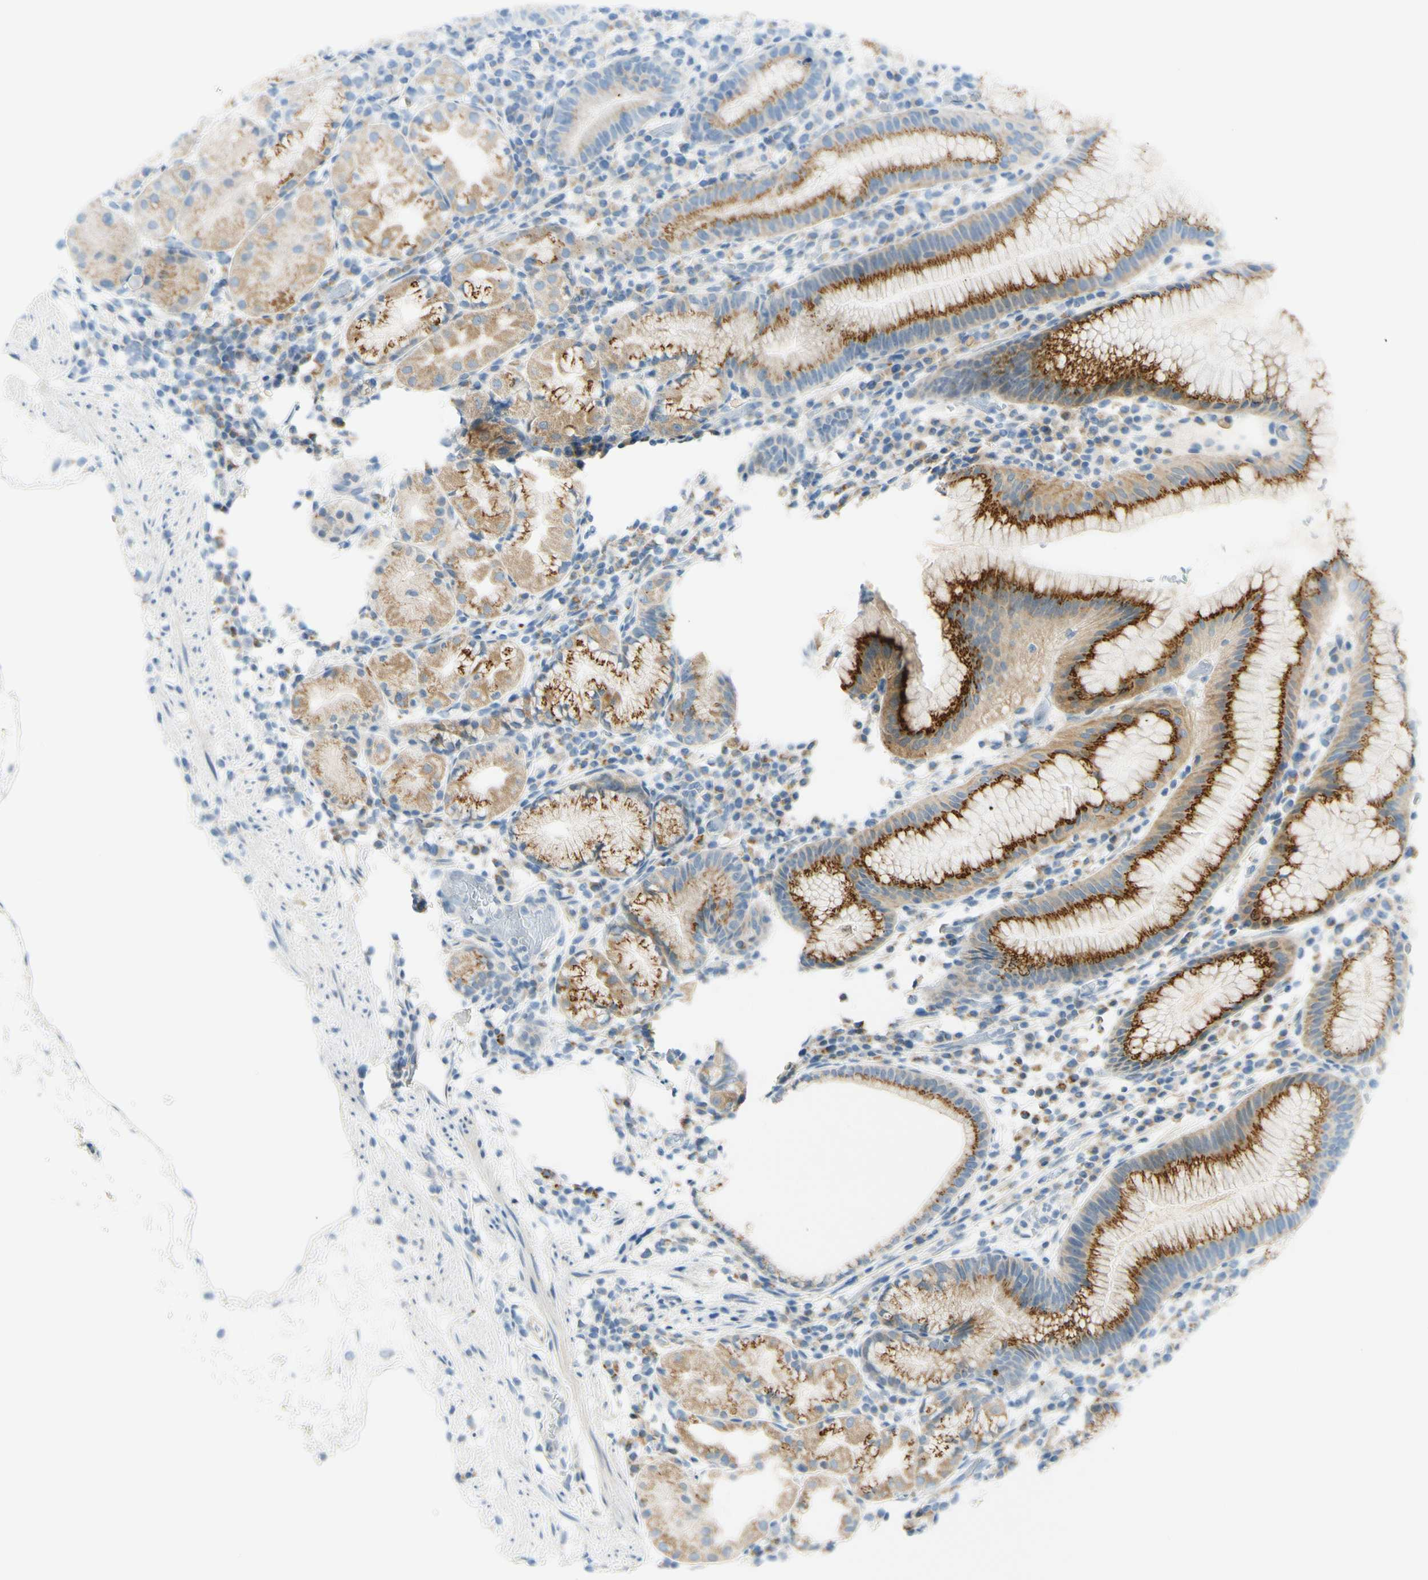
{"staining": {"intensity": "strong", "quantity": ">75%", "location": "cytoplasmic/membranous"}, "tissue": "stomach", "cell_type": "Glandular cells", "image_type": "normal", "snomed": [{"axis": "morphology", "description": "Normal tissue, NOS"}, {"axis": "topography", "description": "Stomach"}, {"axis": "topography", "description": "Stomach, lower"}], "caption": "DAB immunohistochemical staining of benign stomach displays strong cytoplasmic/membranous protein positivity in approximately >75% of glandular cells. The protein of interest is shown in brown color, while the nuclei are stained blue.", "gene": "GALNT5", "patient": {"sex": "female", "age": 75}}